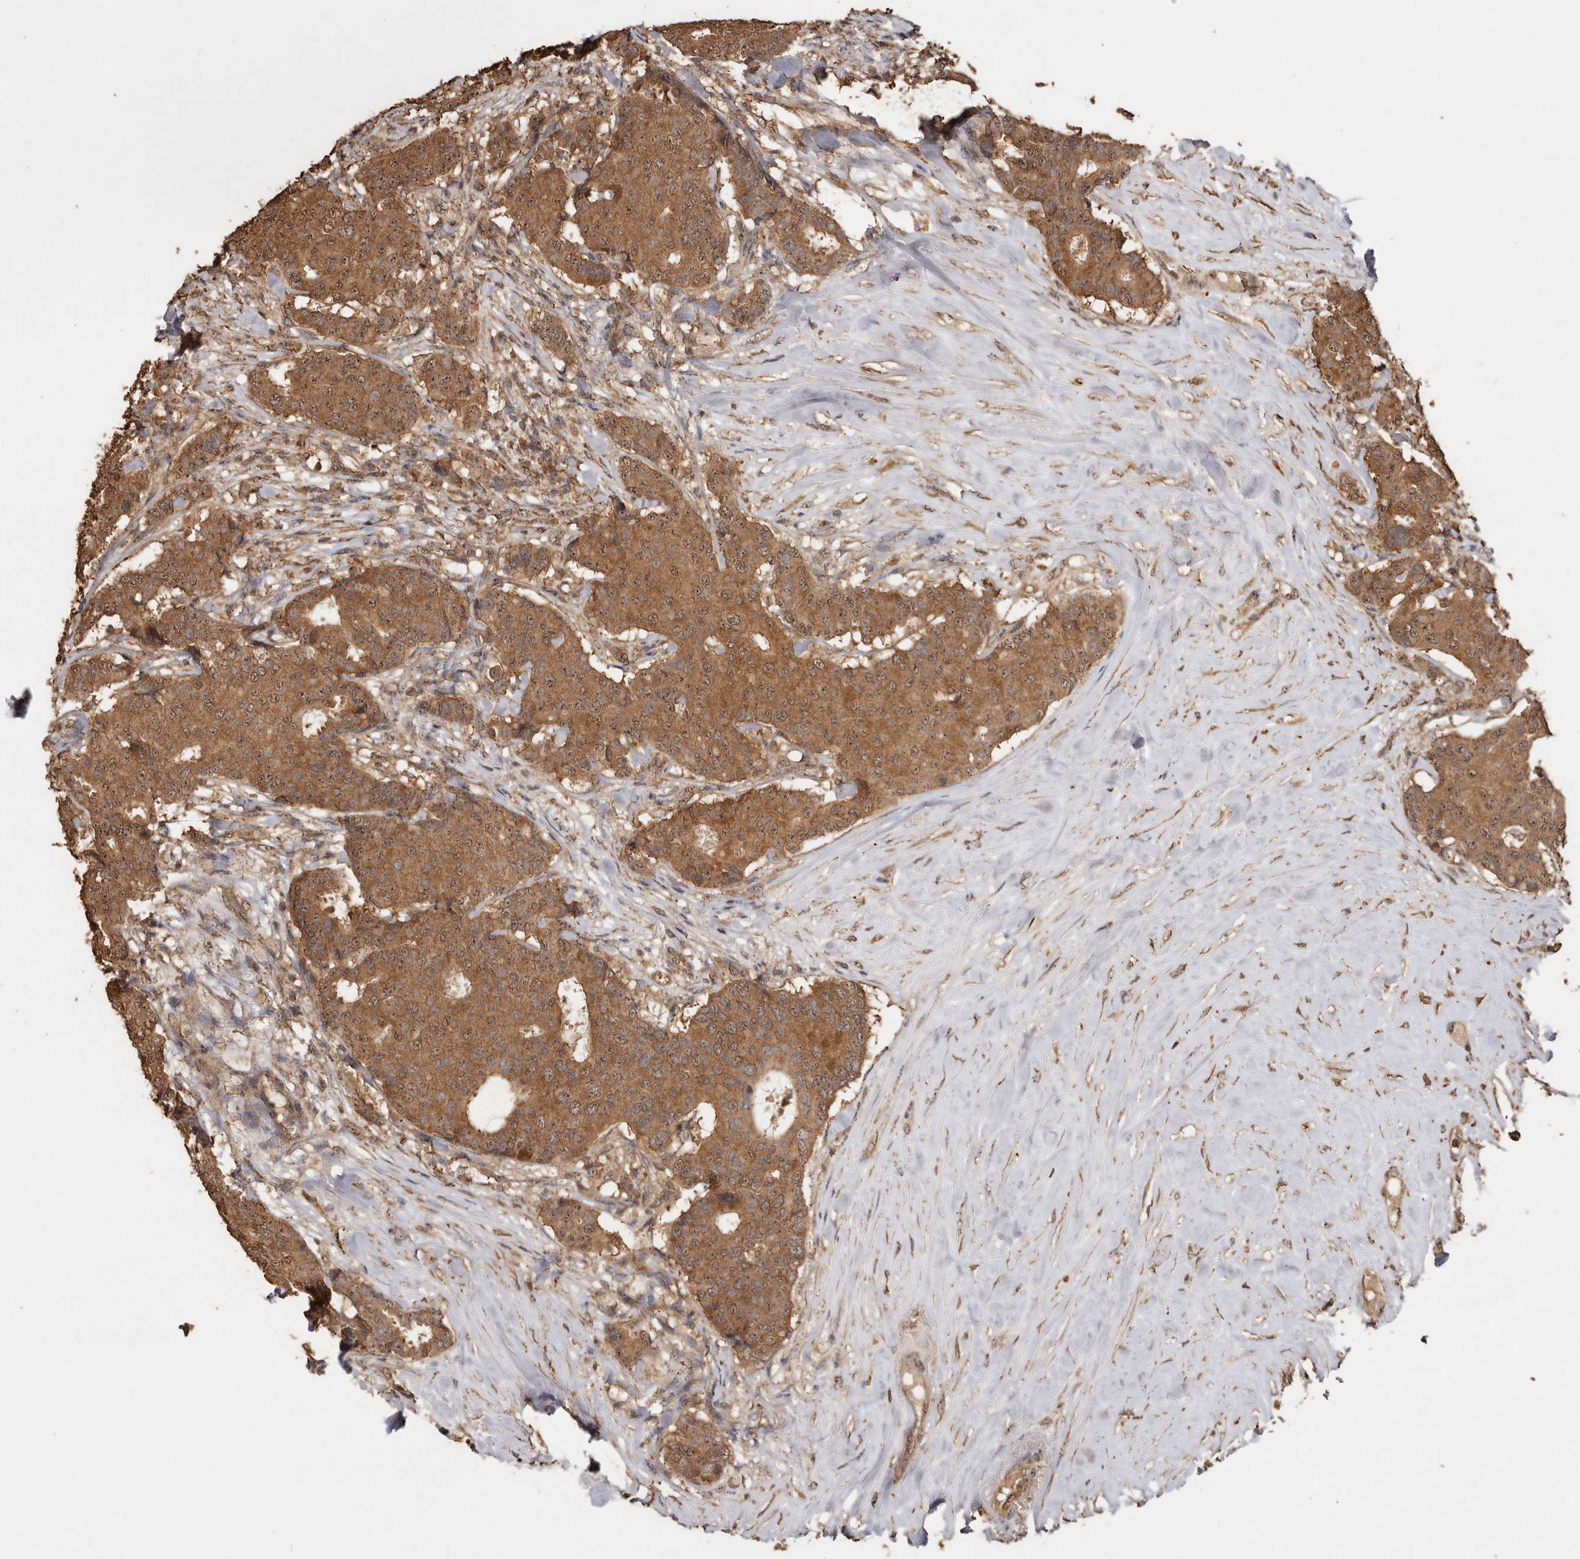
{"staining": {"intensity": "moderate", "quantity": ">75%", "location": "cytoplasmic/membranous,nuclear"}, "tissue": "breast cancer", "cell_type": "Tumor cells", "image_type": "cancer", "snomed": [{"axis": "morphology", "description": "Duct carcinoma"}, {"axis": "topography", "description": "Breast"}], "caption": "Immunohistochemistry (IHC) staining of intraductal carcinoma (breast), which exhibits medium levels of moderate cytoplasmic/membranous and nuclear staining in approximately >75% of tumor cells indicating moderate cytoplasmic/membranous and nuclear protein positivity. The staining was performed using DAB (brown) for protein detection and nuclei were counterstained in hematoxylin (blue).", "gene": "RWDD1", "patient": {"sex": "female", "age": 75}}